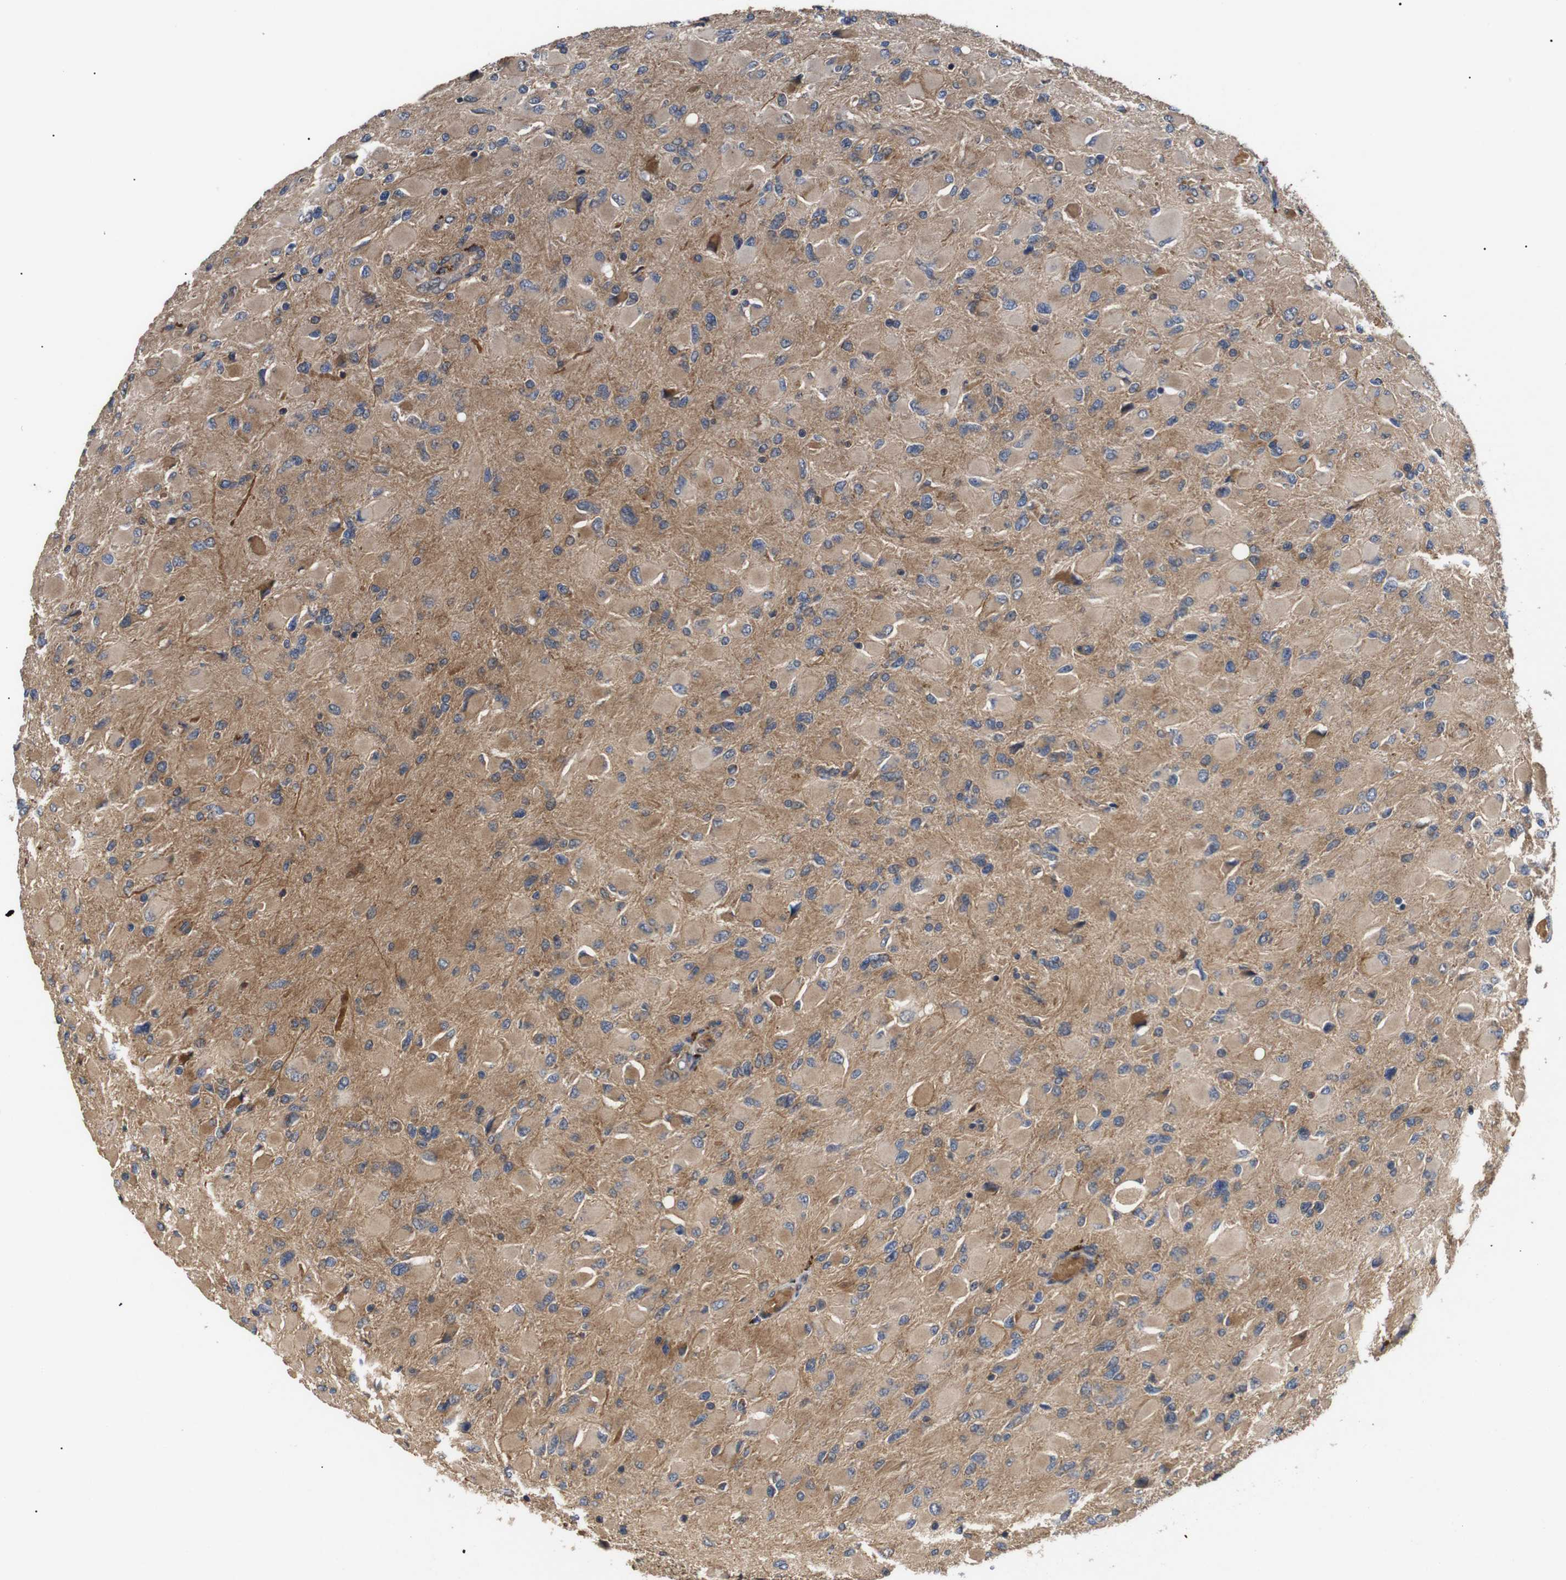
{"staining": {"intensity": "weak", "quantity": ">75%", "location": "cytoplasmic/membranous"}, "tissue": "glioma", "cell_type": "Tumor cells", "image_type": "cancer", "snomed": [{"axis": "morphology", "description": "Glioma, malignant, High grade"}, {"axis": "topography", "description": "Cerebral cortex"}], "caption": "Malignant glioma (high-grade) was stained to show a protein in brown. There is low levels of weak cytoplasmic/membranous positivity in approximately >75% of tumor cells.", "gene": "DDR1", "patient": {"sex": "female", "age": 36}}